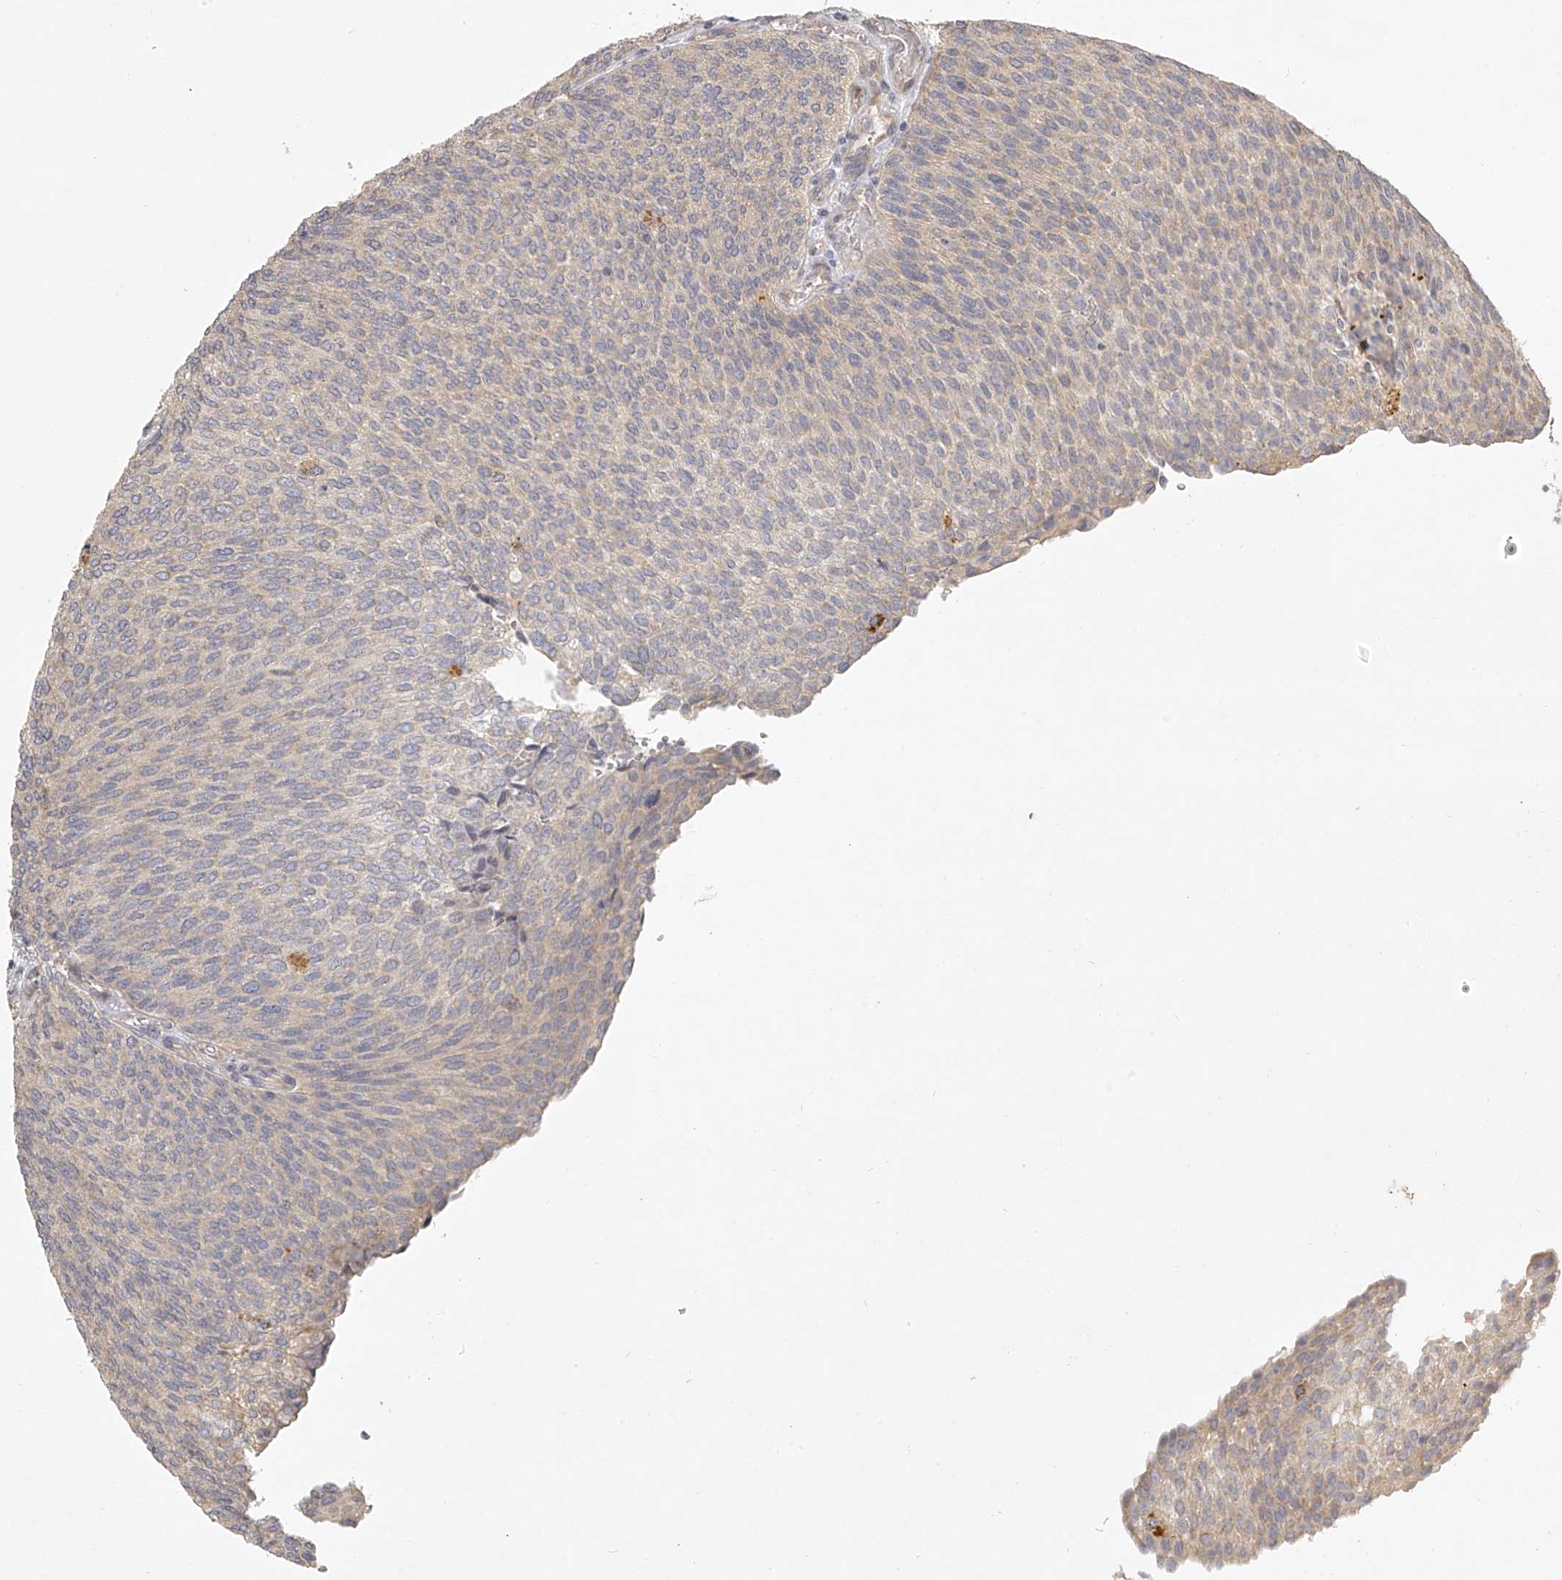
{"staining": {"intensity": "weak", "quantity": "25%-75%", "location": "cytoplasmic/membranous"}, "tissue": "urothelial cancer", "cell_type": "Tumor cells", "image_type": "cancer", "snomed": [{"axis": "morphology", "description": "Urothelial carcinoma, Low grade"}, {"axis": "topography", "description": "Urinary bladder"}], "caption": "Urothelial carcinoma (low-grade) stained for a protein (brown) reveals weak cytoplasmic/membranous positive positivity in approximately 25%-75% of tumor cells.", "gene": "DOCK9", "patient": {"sex": "female", "age": 79}}